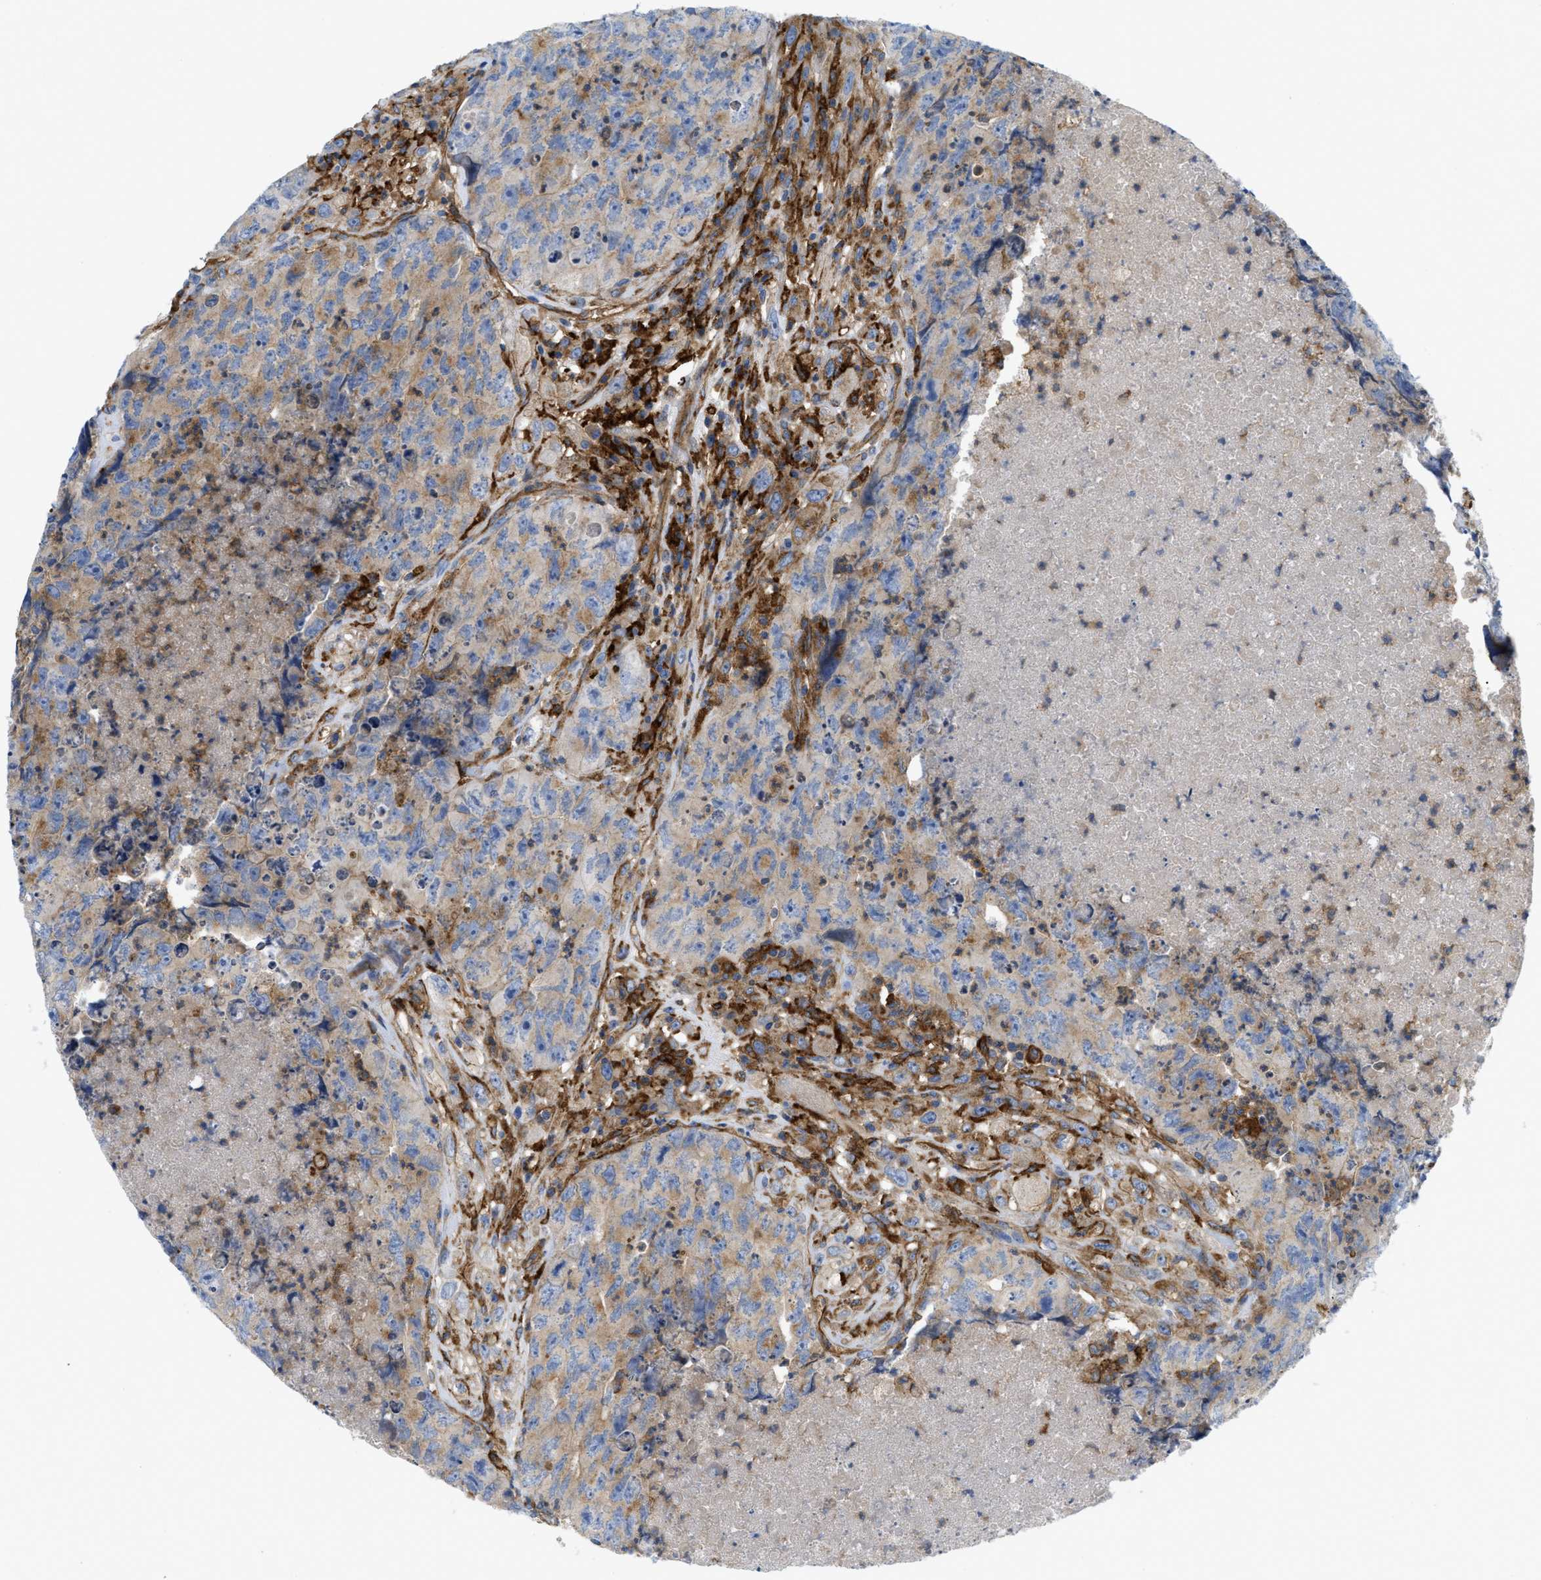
{"staining": {"intensity": "weak", "quantity": ">75%", "location": "cytoplasmic/membranous"}, "tissue": "testis cancer", "cell_type": "Tumor cells", "image_type": "cancer", "snomed": [{"axis": "morphology", "description": "Carcinoma, Embryonal, NOS"}, {"axis": "topography", "description": "Testis"}], "caption": "This image exhibits immunohistochemistry staining of human testis cancer (embryonal carcinoma), with low weak cytoplasmic/membranous expression in about >75% of tumor cells.", "gene": "PICALM", "patient": {"sex": "male", "age": 32}}